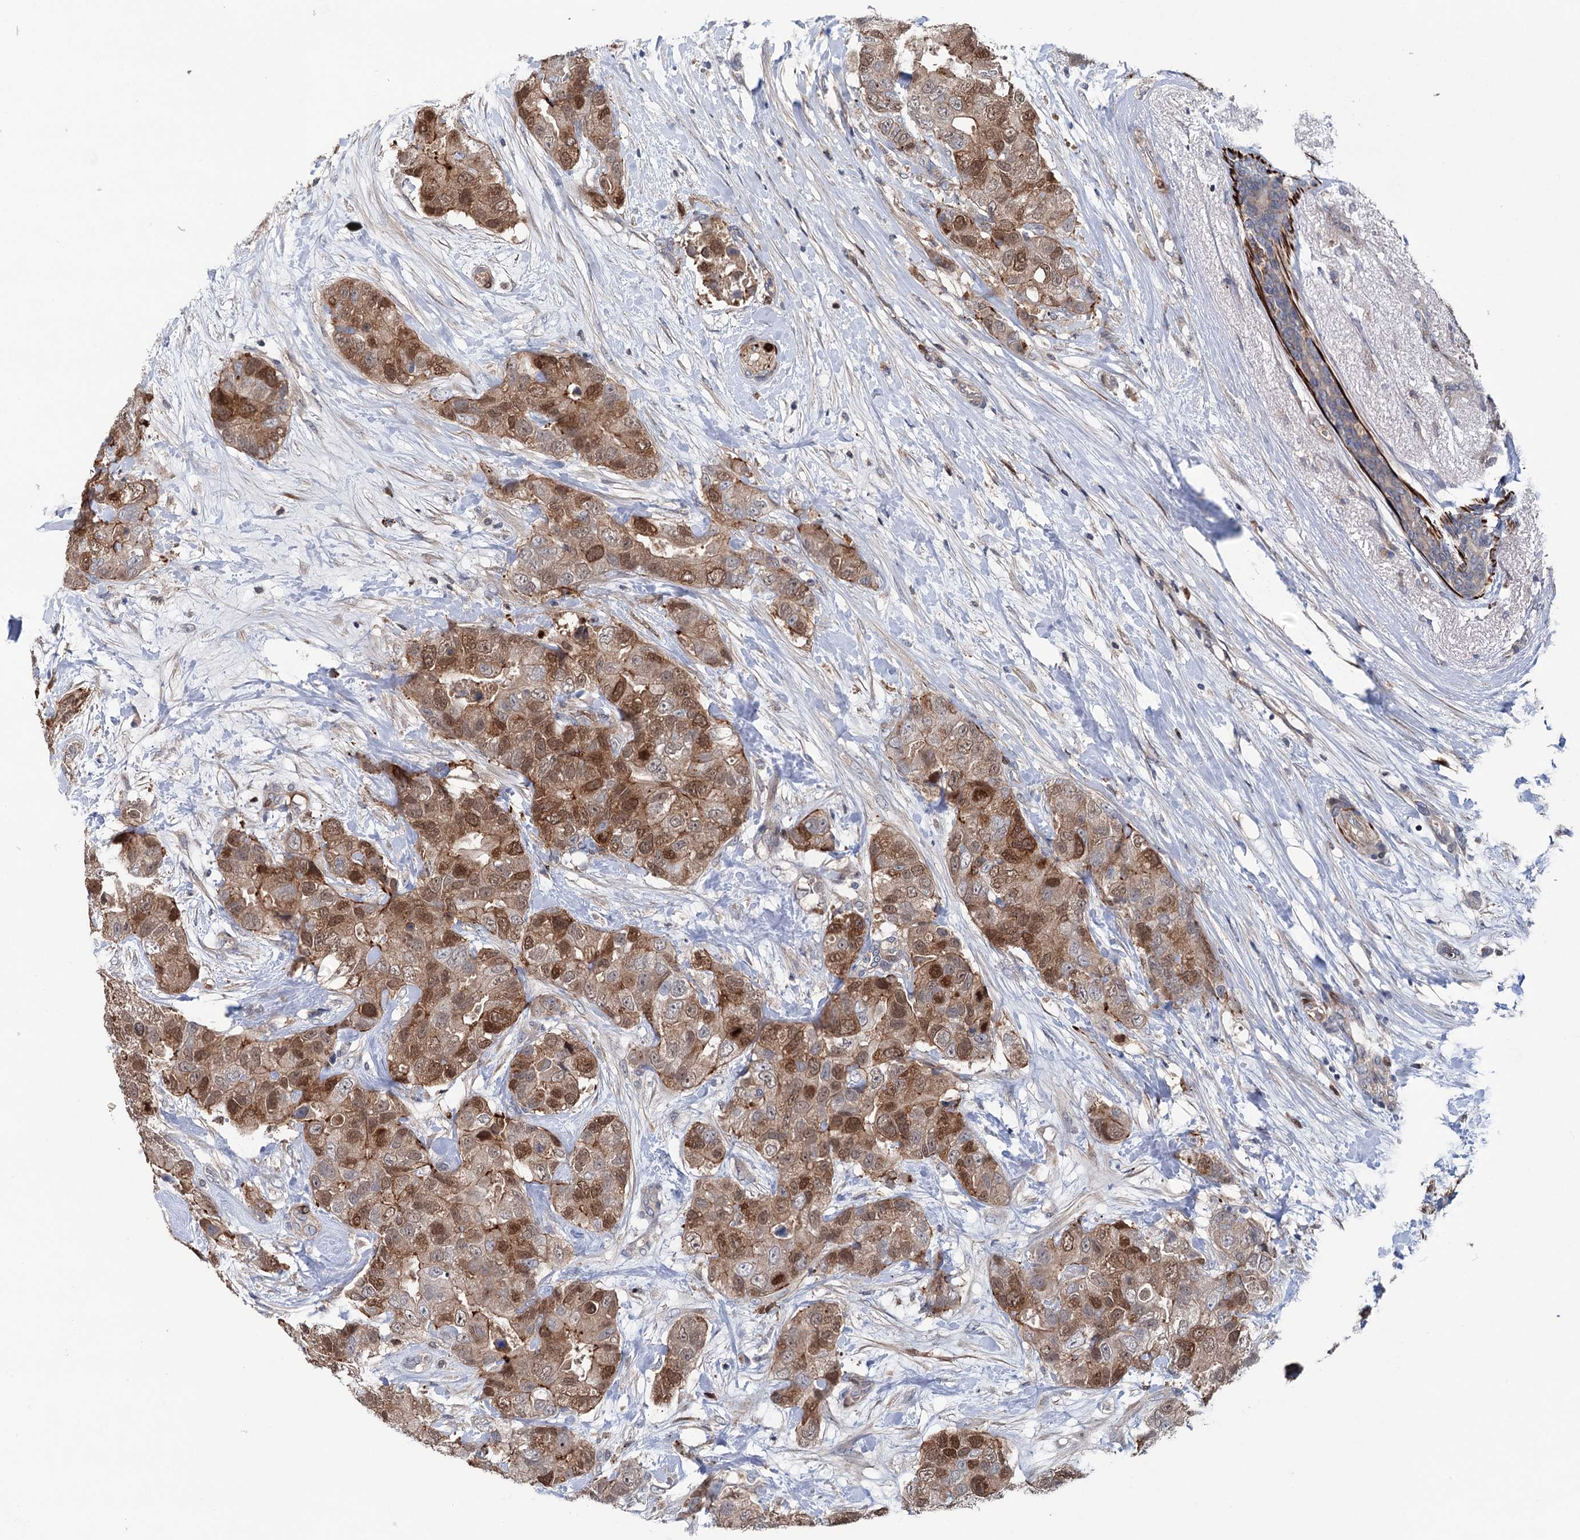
{"staining": {"intensity": "moderate", "quantity": ">75%", "location": "cytoplasmic/membranous,nuclear"}, "tissue": "breast cancer", "cell_type": "Tumor cells", "image_type": "cancer", "snomed": [{"axis": "morphology", "description": "Duct carcinoma"}, {"axis": "topography", "description": "Breast"}], "caption": "Brown immunohistochemical staining in infiltrating ductal carcinoma (breast) exhibits moderate cytoplasmic/membranous and nuclear staining in about >75% of tumor cells.", "gene": "NCAPD2", "patient": {"sex": "female", "age": 62}}